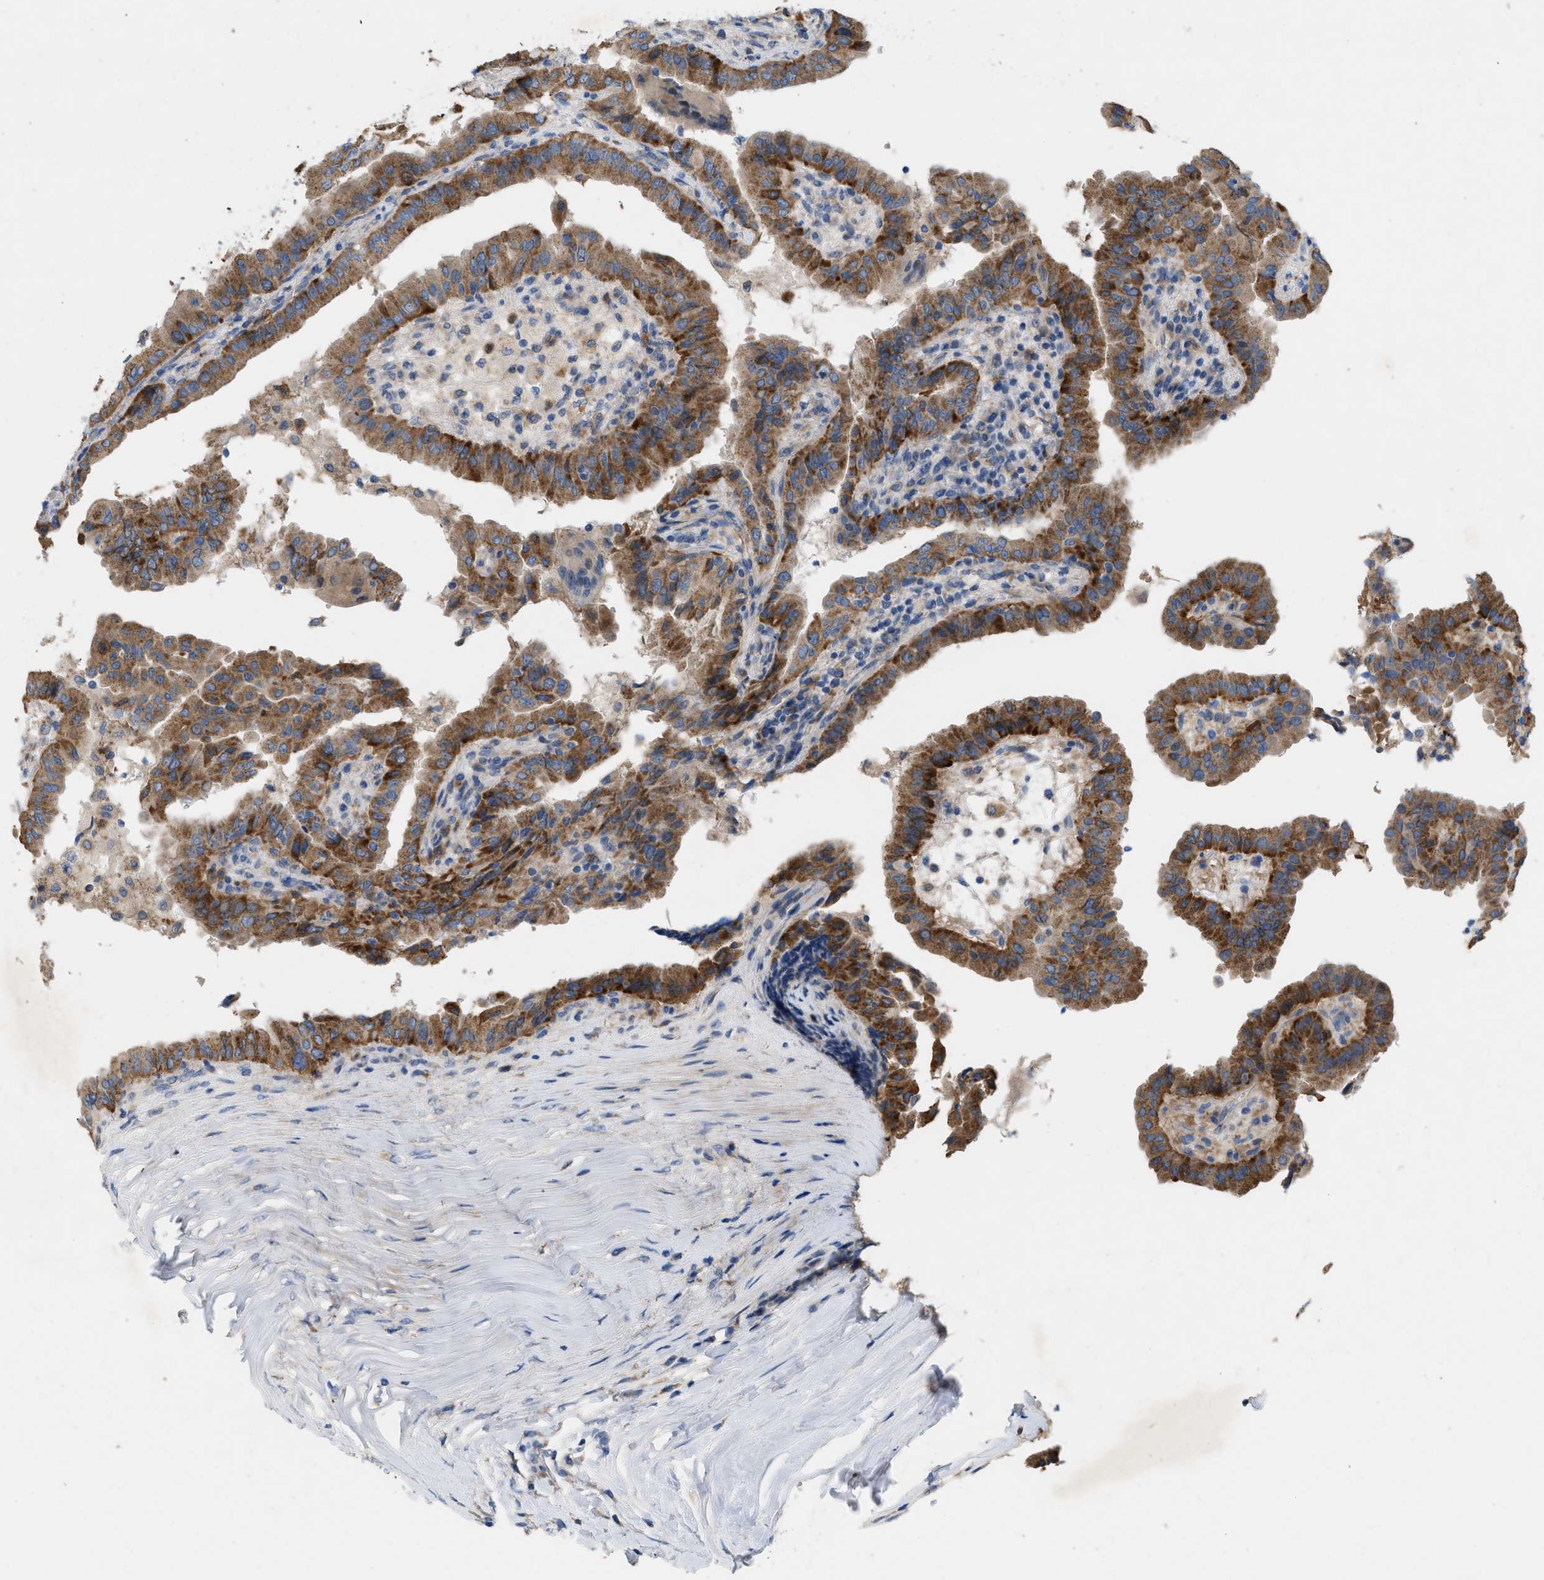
{"staining": {"intensity": "moderate", "quantity": ">75%", "location": "cytoplasmic/membranous"}, "tissue": "thyroid cancer", "cell_type": "Tumor cells", "image_type": "cancer", "snomed": [{"axis": "morphology", "description": "Papillary adenocarcinoma, NOS"}, {"axis": "topography", "description": "Thyroid gland"}], "caption": "High-power microscopy captured an immunohistochemistry (IHC) histopathology image of thyroid cancer (papillary adenocarcinoma), revealing moderate cytoplasmic/membranous positivity in approximately >75% of tumor cells.", "gene": "PLPPR5", "patient": {"sex": "male", "age": 33}}